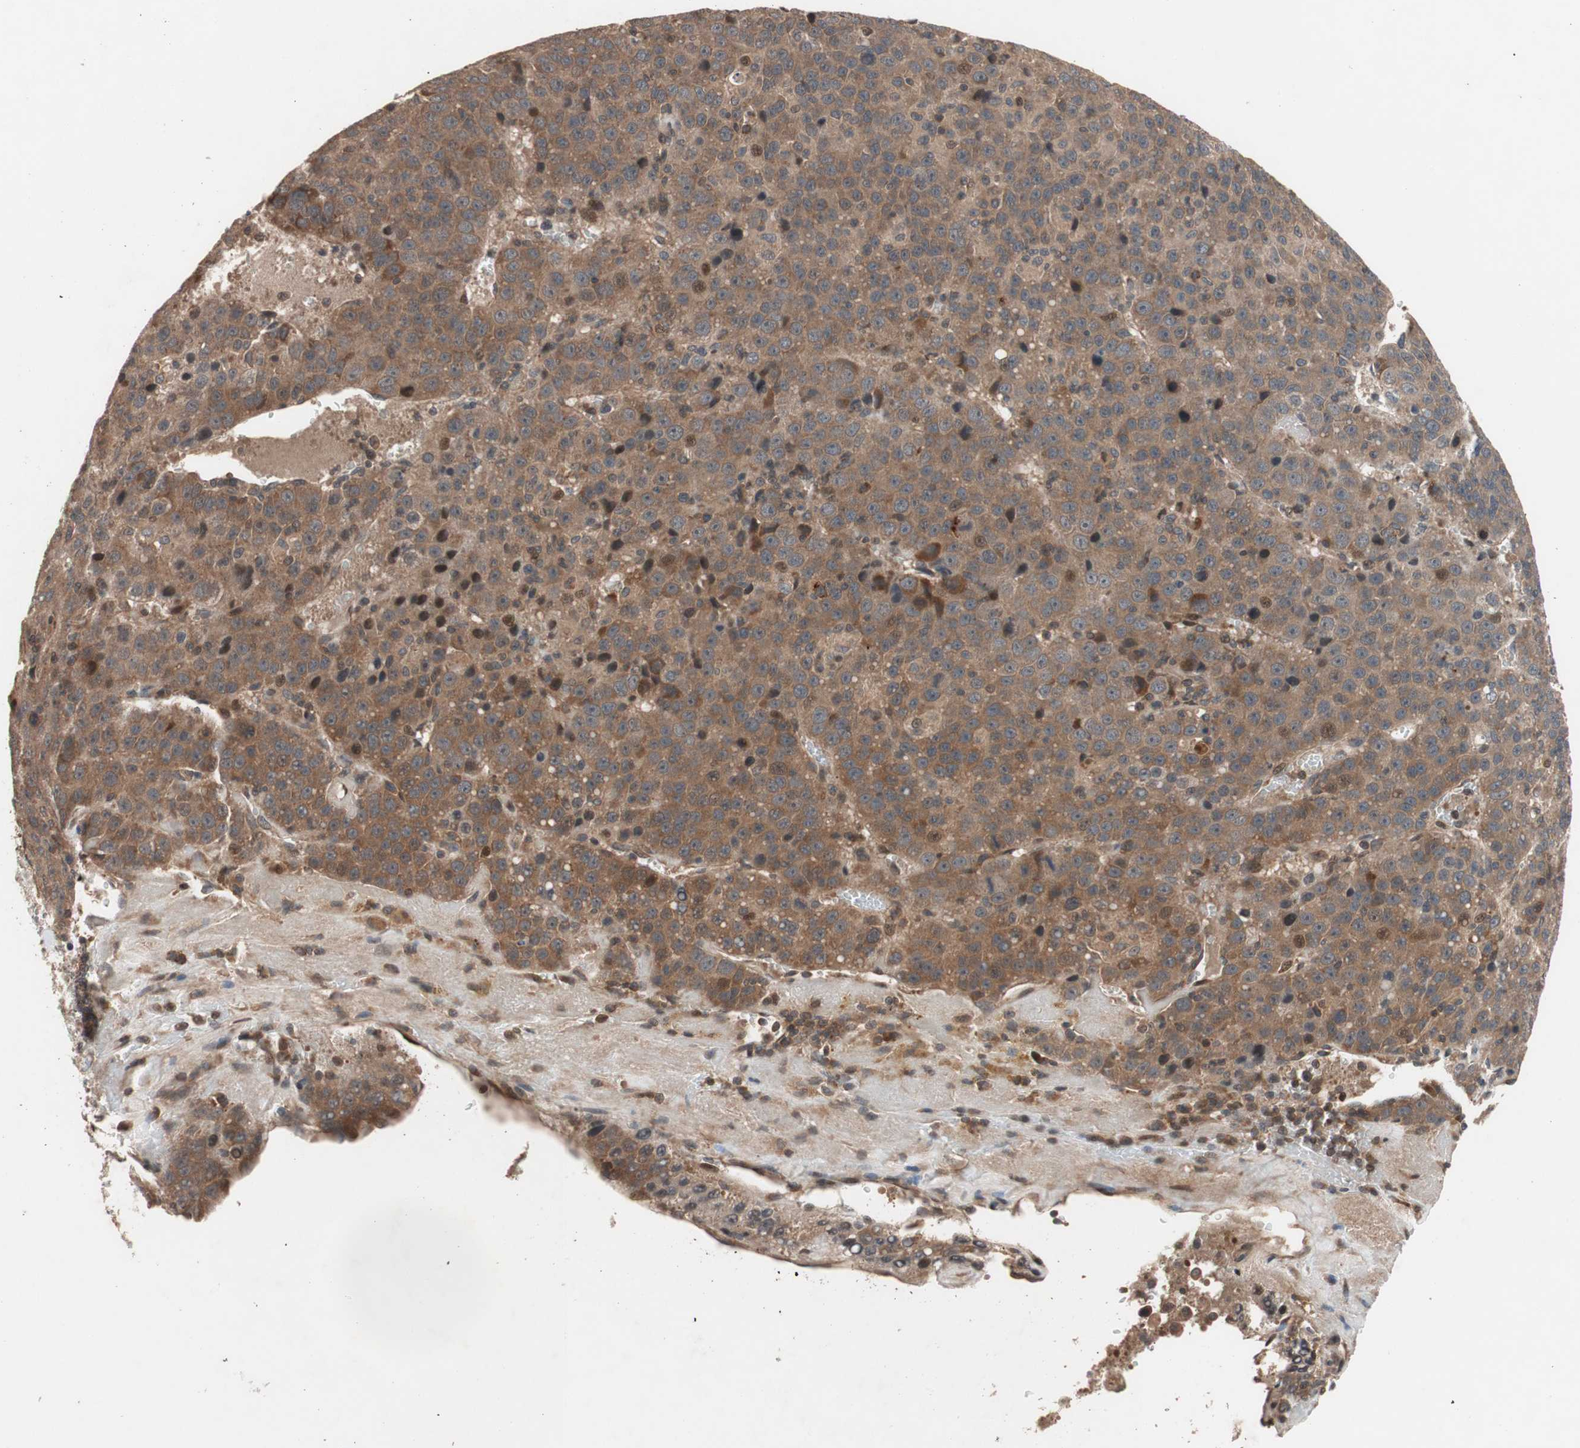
{"staining": {"intensity": "moderate", "quantity": ">75%", "location": "cytoplasmic/membranous"}, "tissue": "liver cancer", "cell_type": "Tumor cells", "image_type": "cancer", "snomed": [{"axis": "morphology", "description": "Carcinoma, Hepatocellular, NOS"}, {"axis": "topography", "description": "Liver"}], "caption": "Protein staining of hepatocellular carcinoma (liver) tissue demonstrates moderate cytoplasmic/membranous positivity in approximately >75% of tumor cells.", "gene": "NF2", "patient": {"sex": "female", "age": 53}}